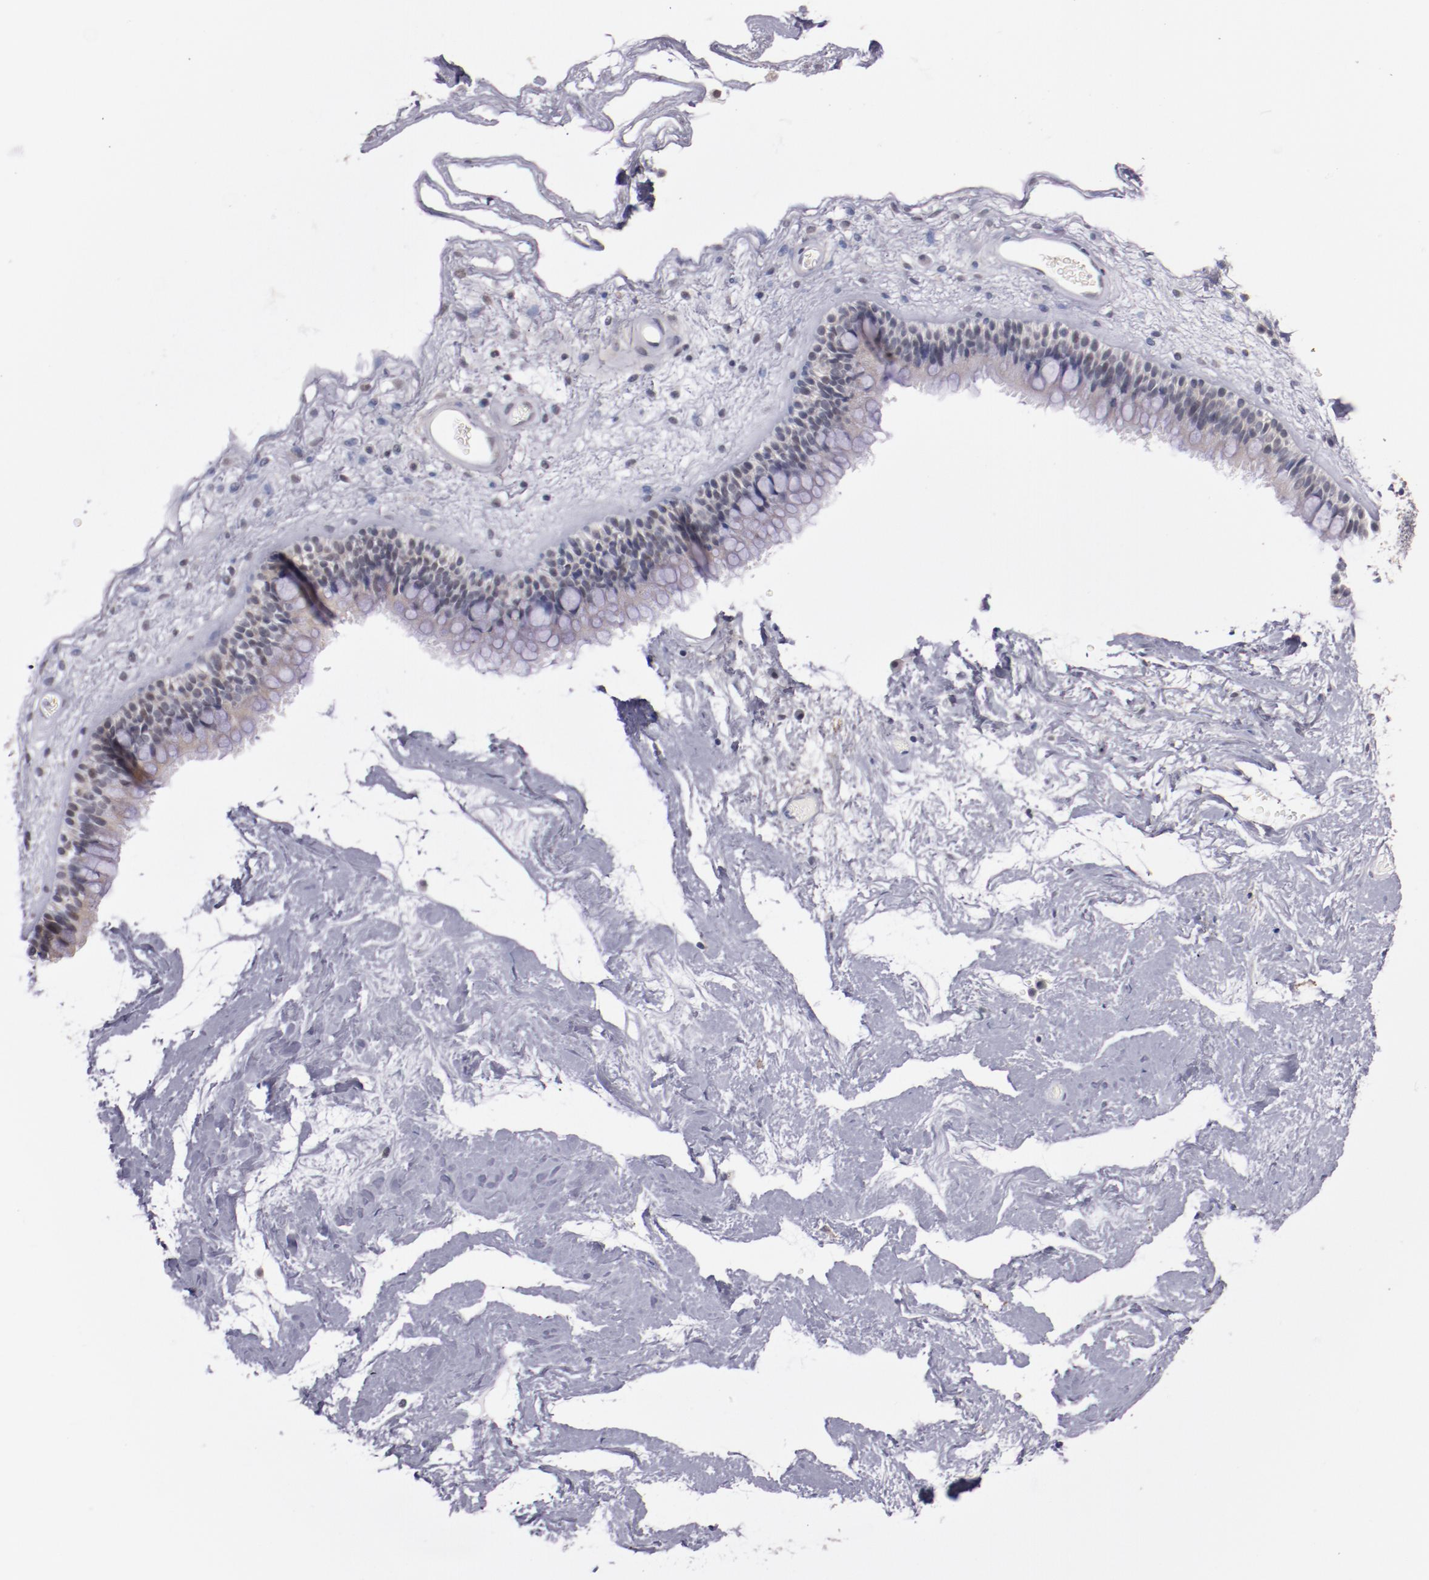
{"staining": {"intensity": "weak", "quantity": ">75%", "location": "cytoplasmic/membranous"}, "tissue": "nasopharynx", "cell_type": "Respiratory epithelial cells", "image_type": "normal", "snomed": [{"axis": "morphology", "description": "Normal tissue, NOS"}, {"axis": "morphology", "description": "Inflammation, NOS"}, {"axis": "topography", "description": "Nasopharynx"}], "caption": "This photomicrograph demonstrates immunohistochemistry staining of benign human nasopharynx, with low weak cytoplasmic/membranous staining in about >75% of respiratory epithelial cells.", "gene": "SYP", "patient": {"sex": "male", "age": 48}}